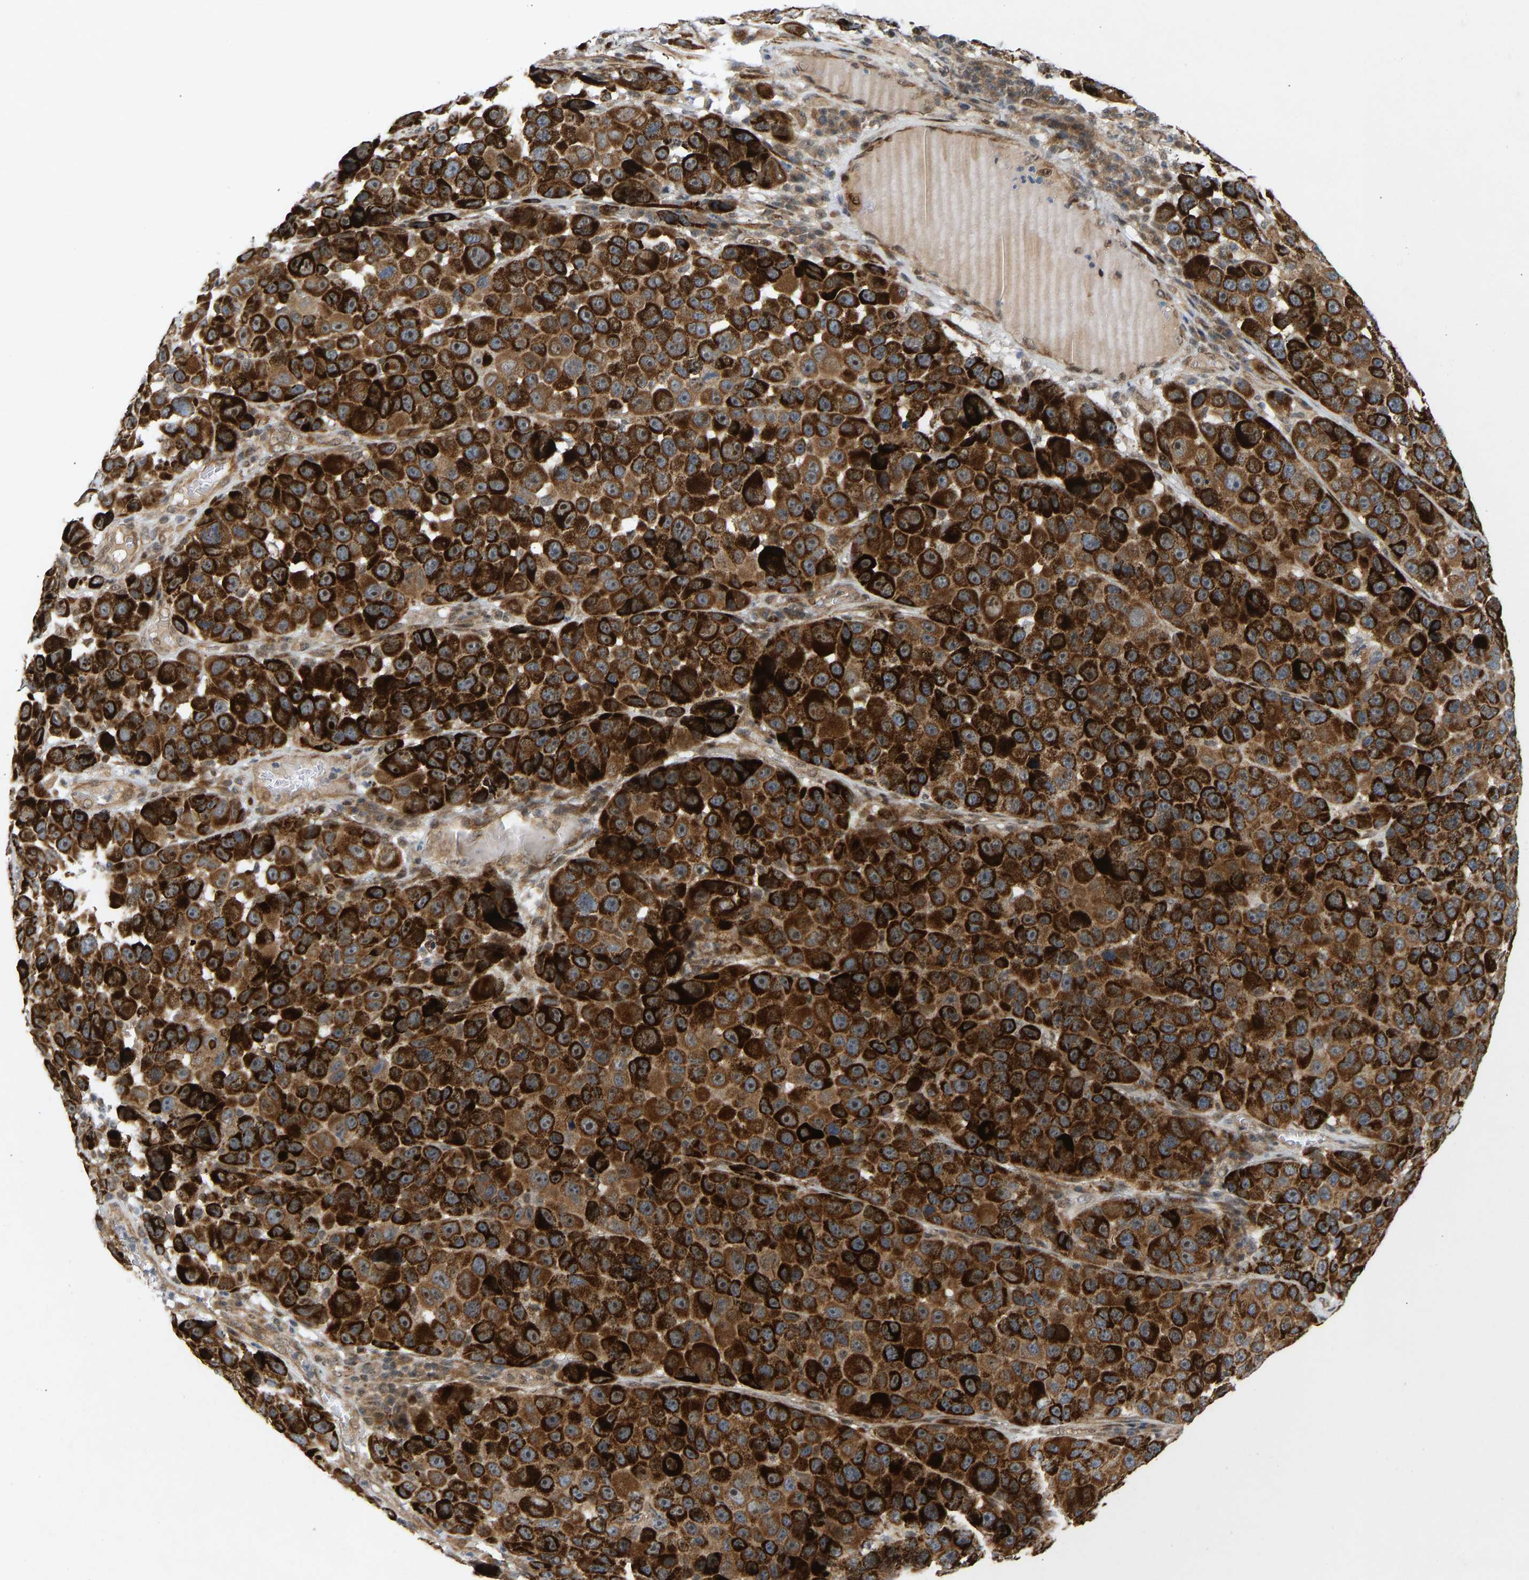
{"staining": {"intensity": "strong", "quantity": ">75%", "location": "cytoplasmic/membranous,nuclear"}, "tissue": "melanoma", "cell_type": "Tumor cells", "image_type": "cancer", "snomed": [{"axis": "morphology", "description": "Malignant melanoma, NOS"}, {"axis": "topography", "description": "Skin"}], "caption": "An immunohistochemistry (IHC) photomicrograph of neoplastic tissue is shown. Protein staining in brown labels strong cytoplasmic/membranous and nuclear positivity in melanoma within tumor cells.", "gene": "BAG1", "patient": {"sex": "male", "age": 53}}